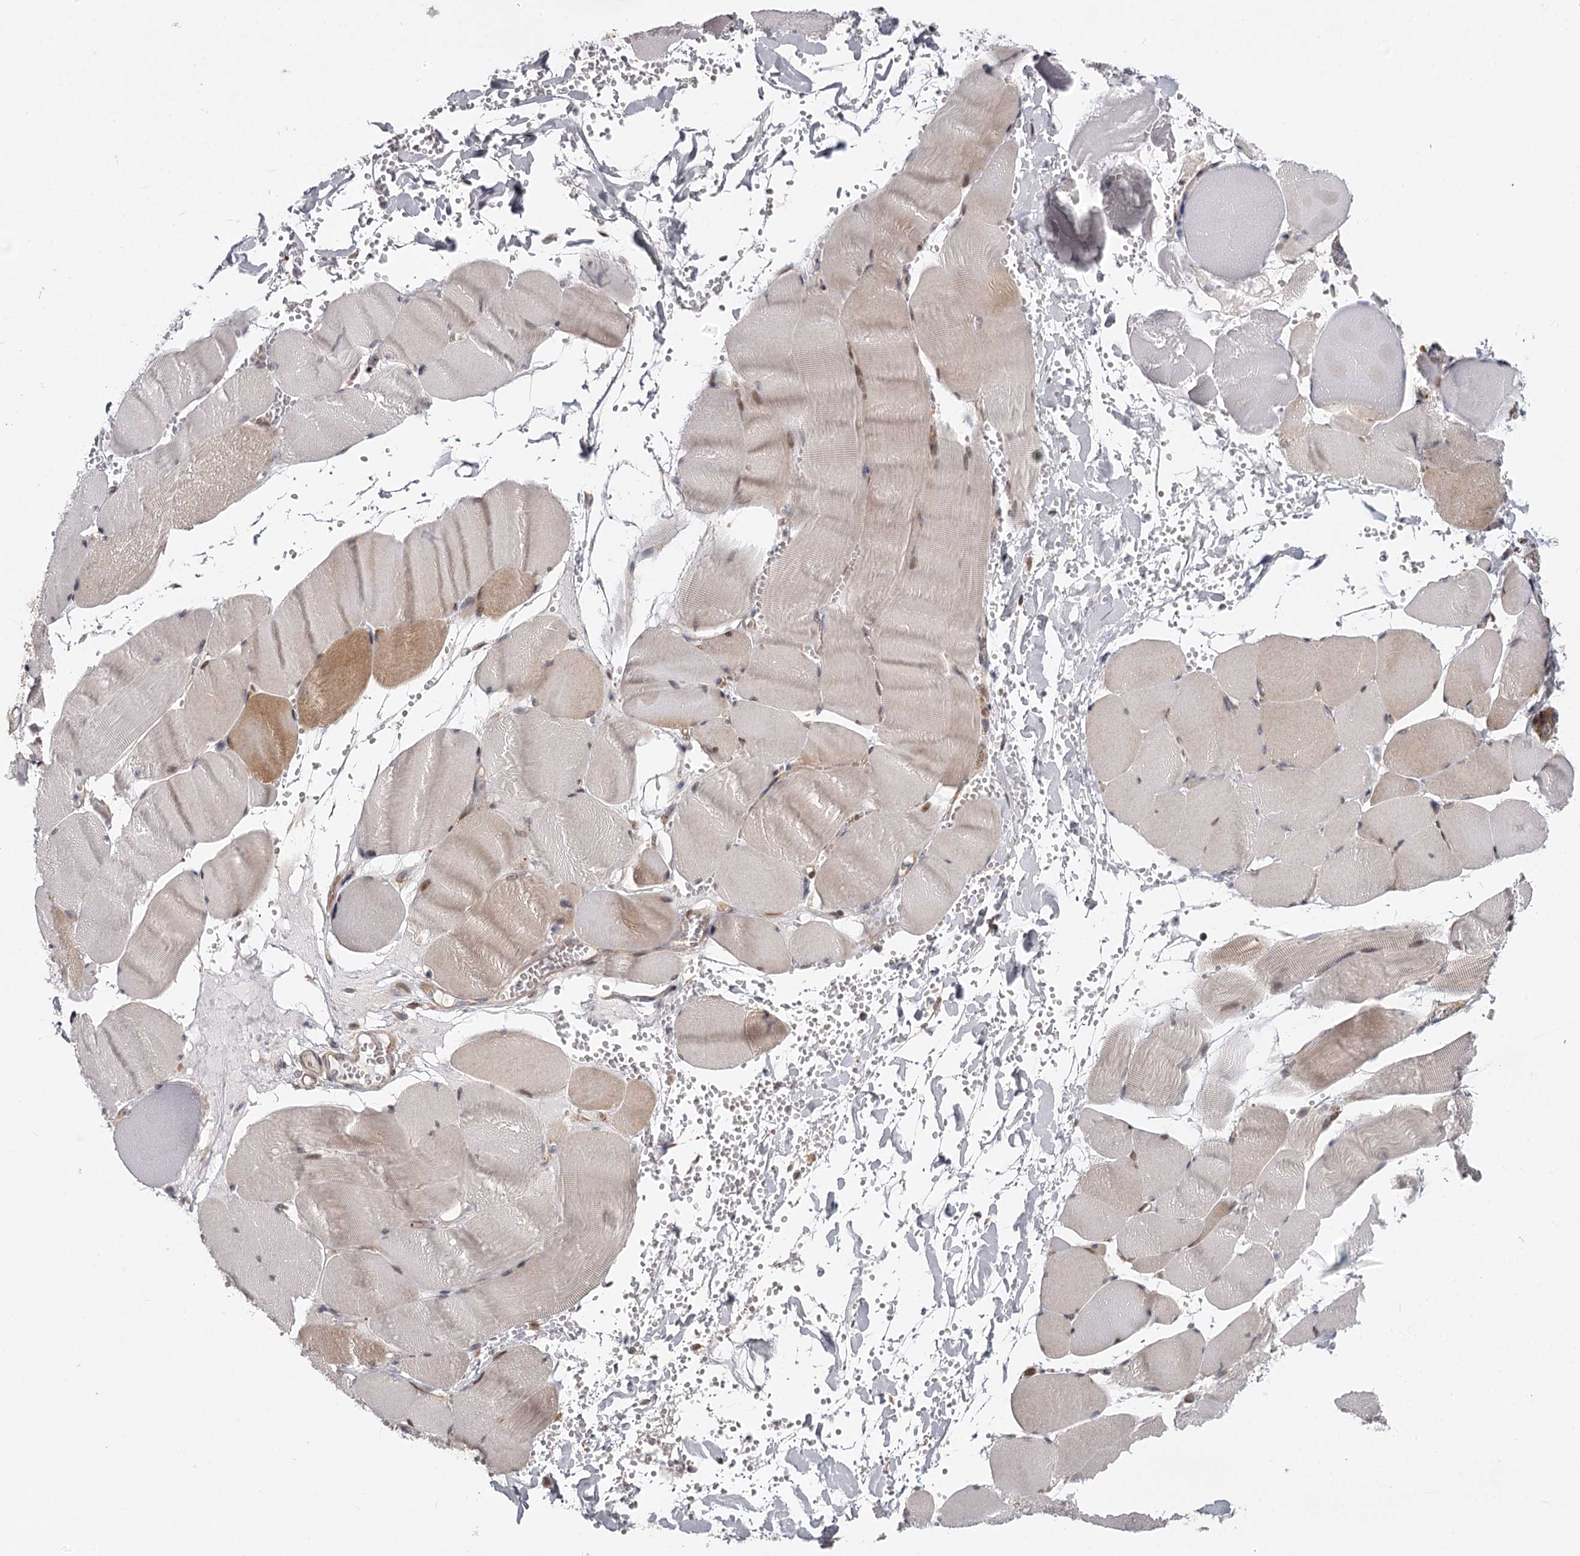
{"staining": {"intensity": "weak", "quantity": "25%-75%", "location": "cytoplasmic/membranous"}, "tissue": "adipose tissue", "cell_type": "Adipocytes", "image_type": "normal", "snomed": [{"axis": "morphology", "description": "Normal tissue, NOS"}, {"axis": "topography", "description": "Skeletal muscle"}, {"axis": "topography", "description": "Peripheral nerve tissue"}], "caption": "A low amount of weak cytoplasmic/membranous staining is identified in about 25%-75% of adipocytes in benign adipose tissue.", "gene": "CCNG2", "patient": {"sex": "female", "age": 55}}